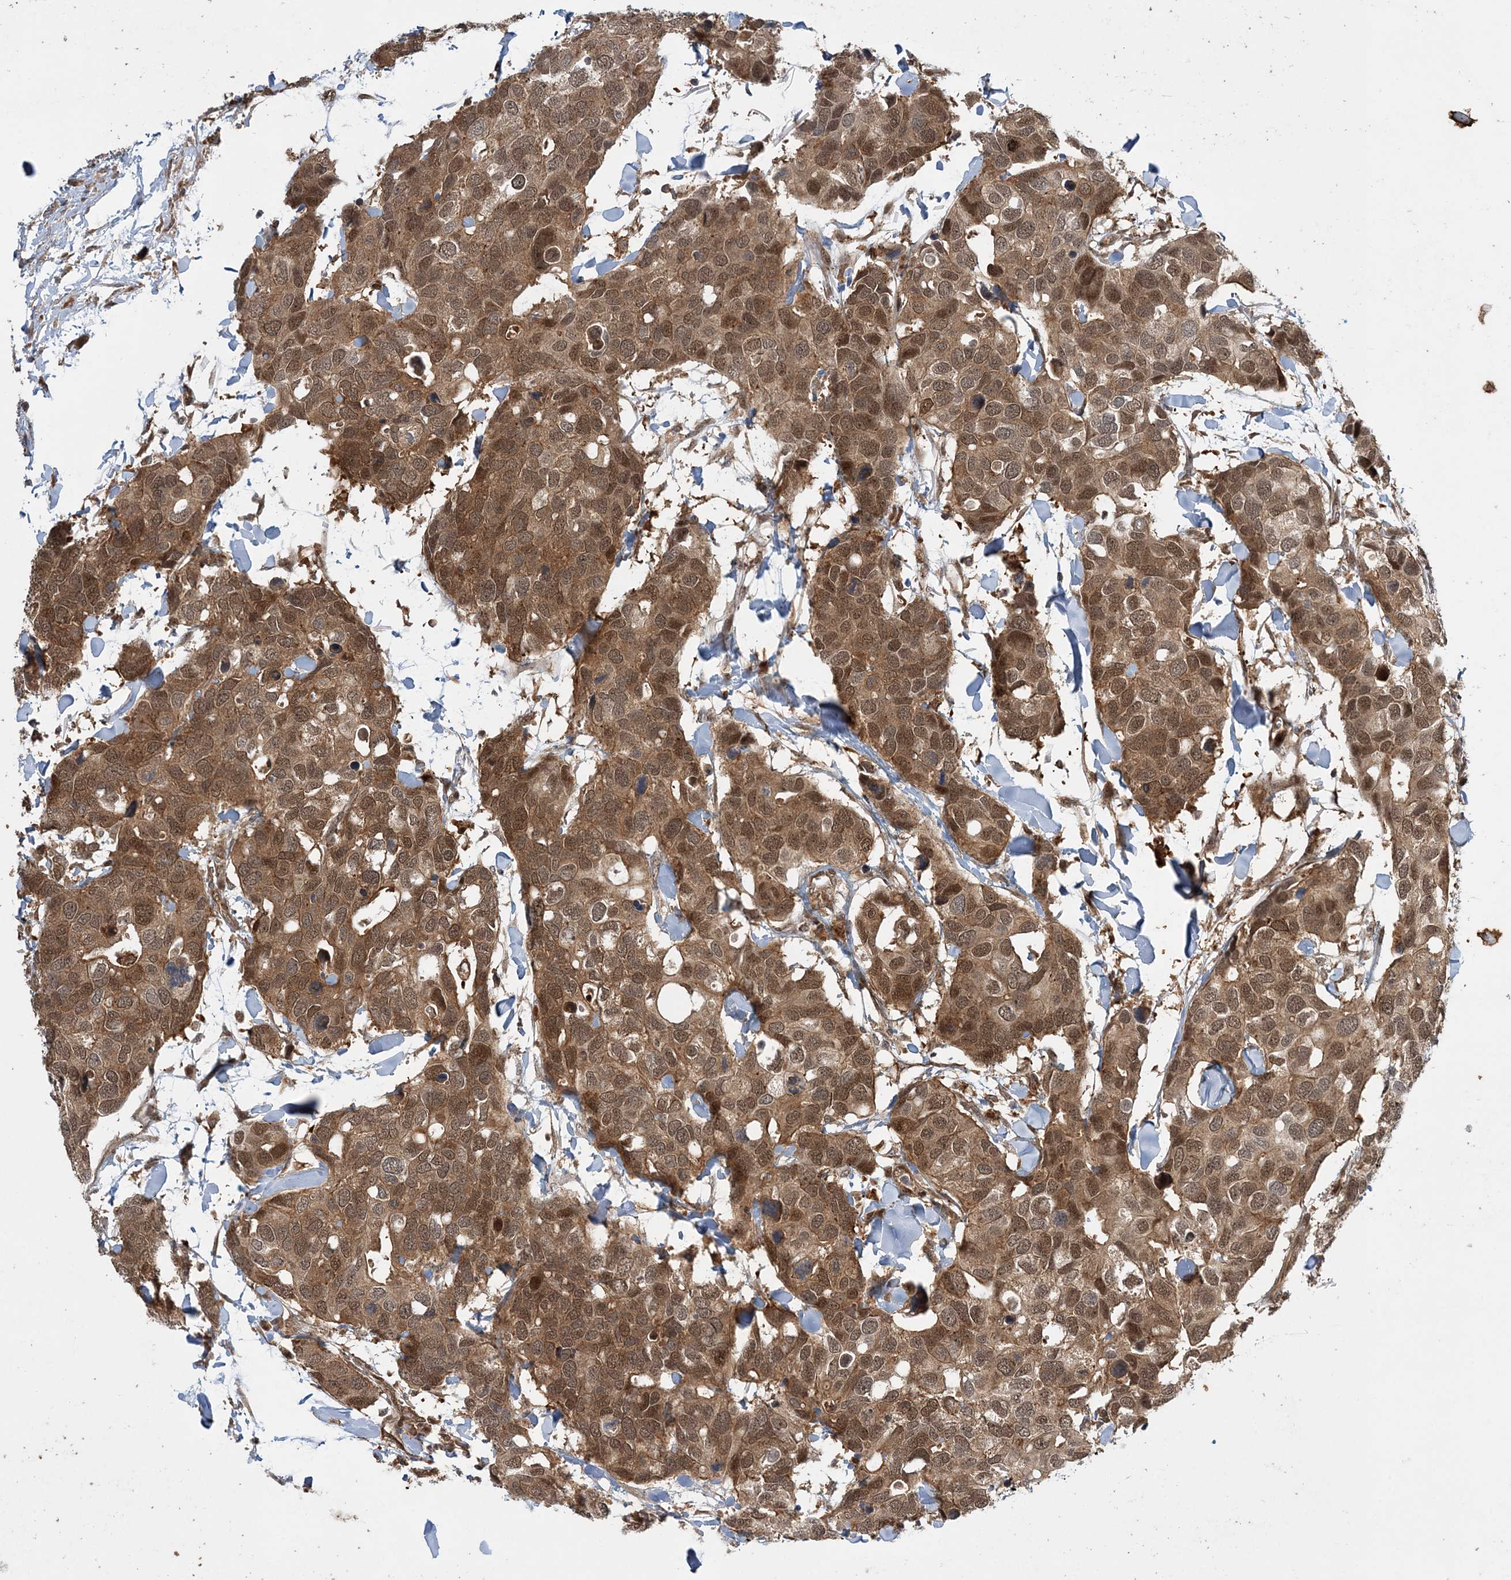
{"staining": {"intensity": "strong", "quantity": ">75%", "location": "cytoplasmic/membranous,nuclear"}, "tissue": "breast cancer", "cell_type": "Tumor cells", "image_type": "cancer", "snomed": [{"axis": "morphology", "description": "Duct carcinoma"}, {"axis": "topography", "description": "Breast"}], "caption": "Protein staining of breast cancer (invasive ductal carcinoma) tissue exhibits strong cytoplasmic/membranous and nuclear staining in about >75% of tumor cells.", "gene": "UBTD2", "patient": {"sex": "female", "age": 83}}